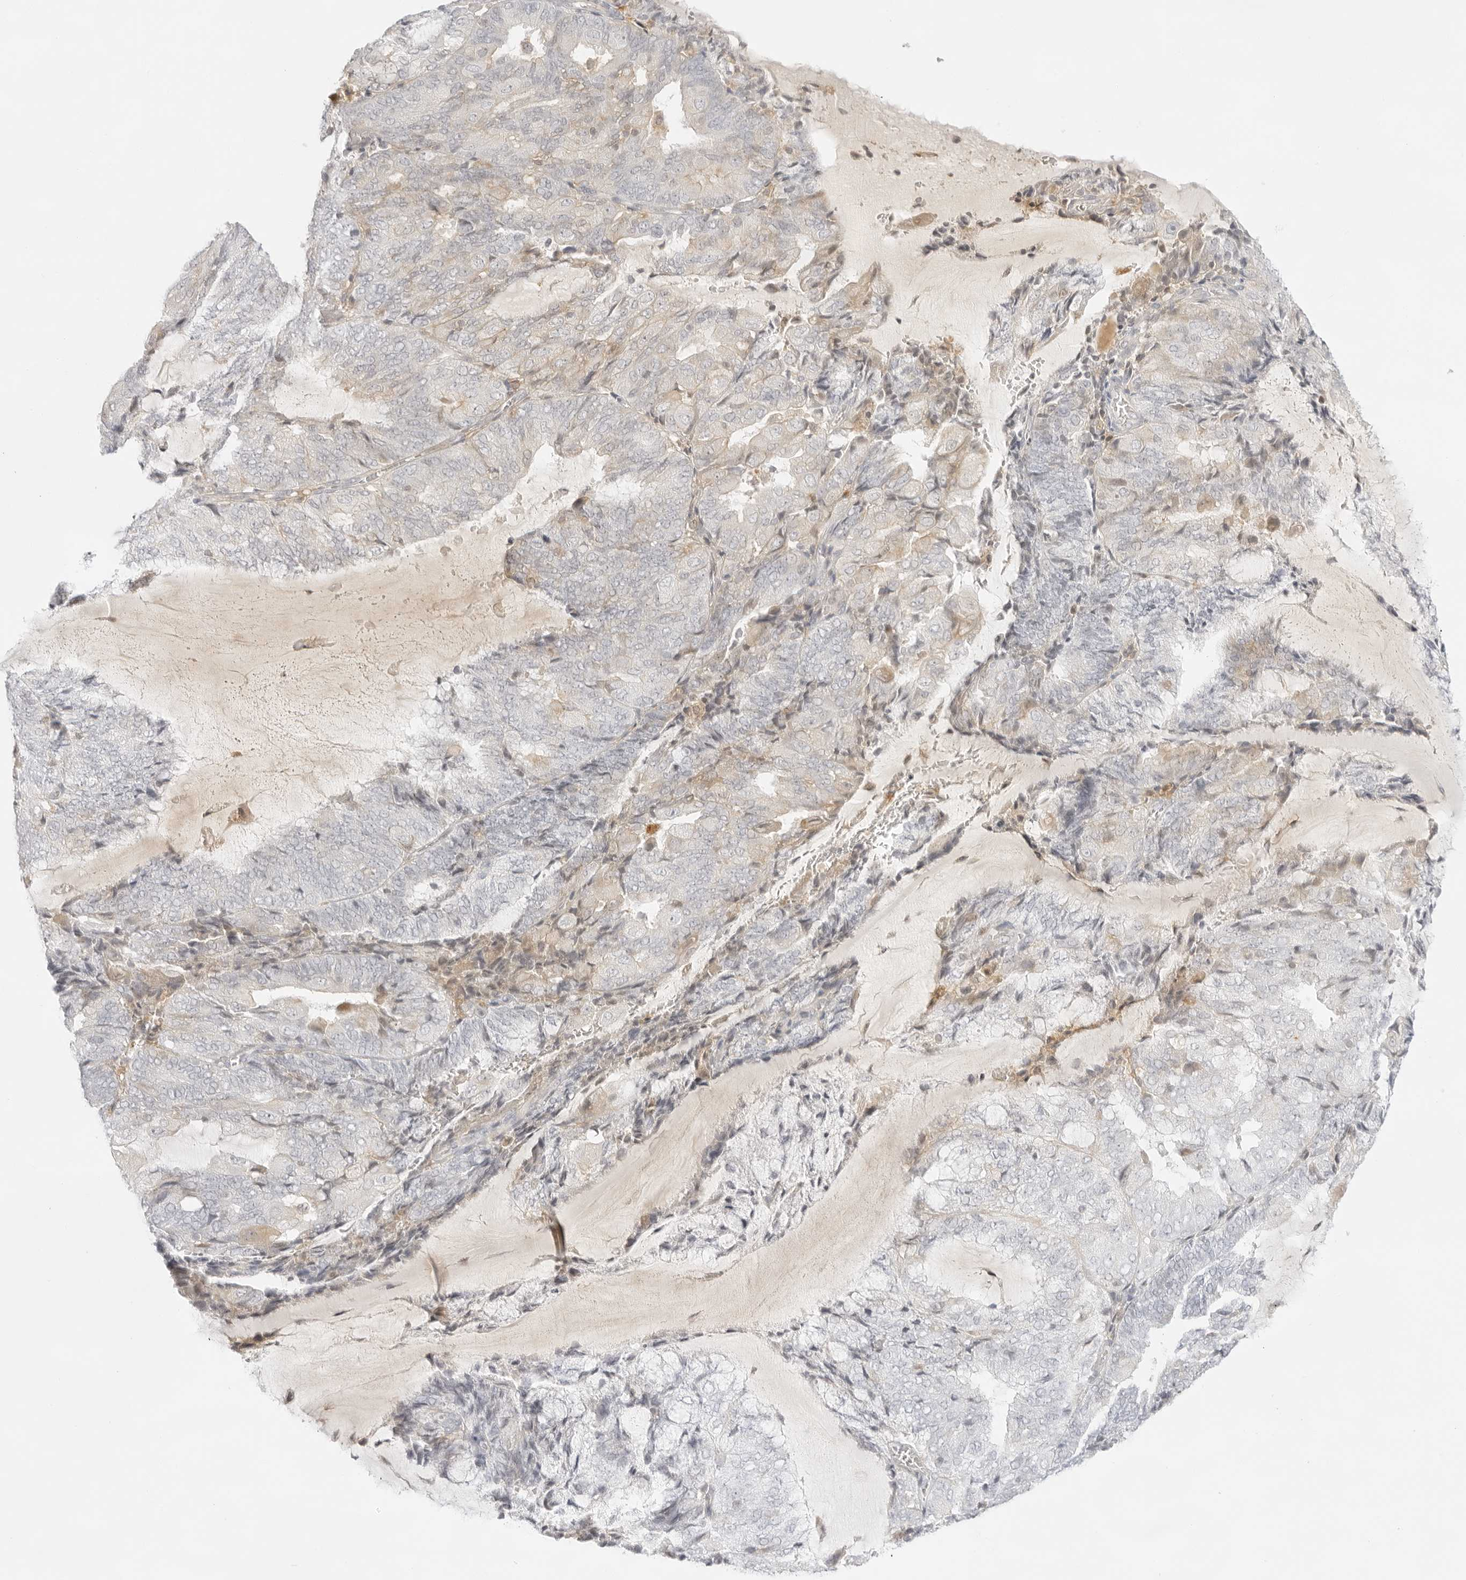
{"staining": {"intensity": "weak", "quantity": "<25%", "location": "cytoplasmic/membranous"}, "tissue": "endometrial cancer", "cell_type": "Tumor cells", "image_type": "cancer", "snomed": [{"axis": "morphology", "description": "Adenocarcinoma, NOS"}, {"axis": "topography", "description": "Endometrium"}], "caption": "This is an IHC histopathology image of human endometrial adenocarcinoma. There is no staining in tumor cells.", "gene": "TNFRSF14", "patient": {"sex": "female", "age": 81}}